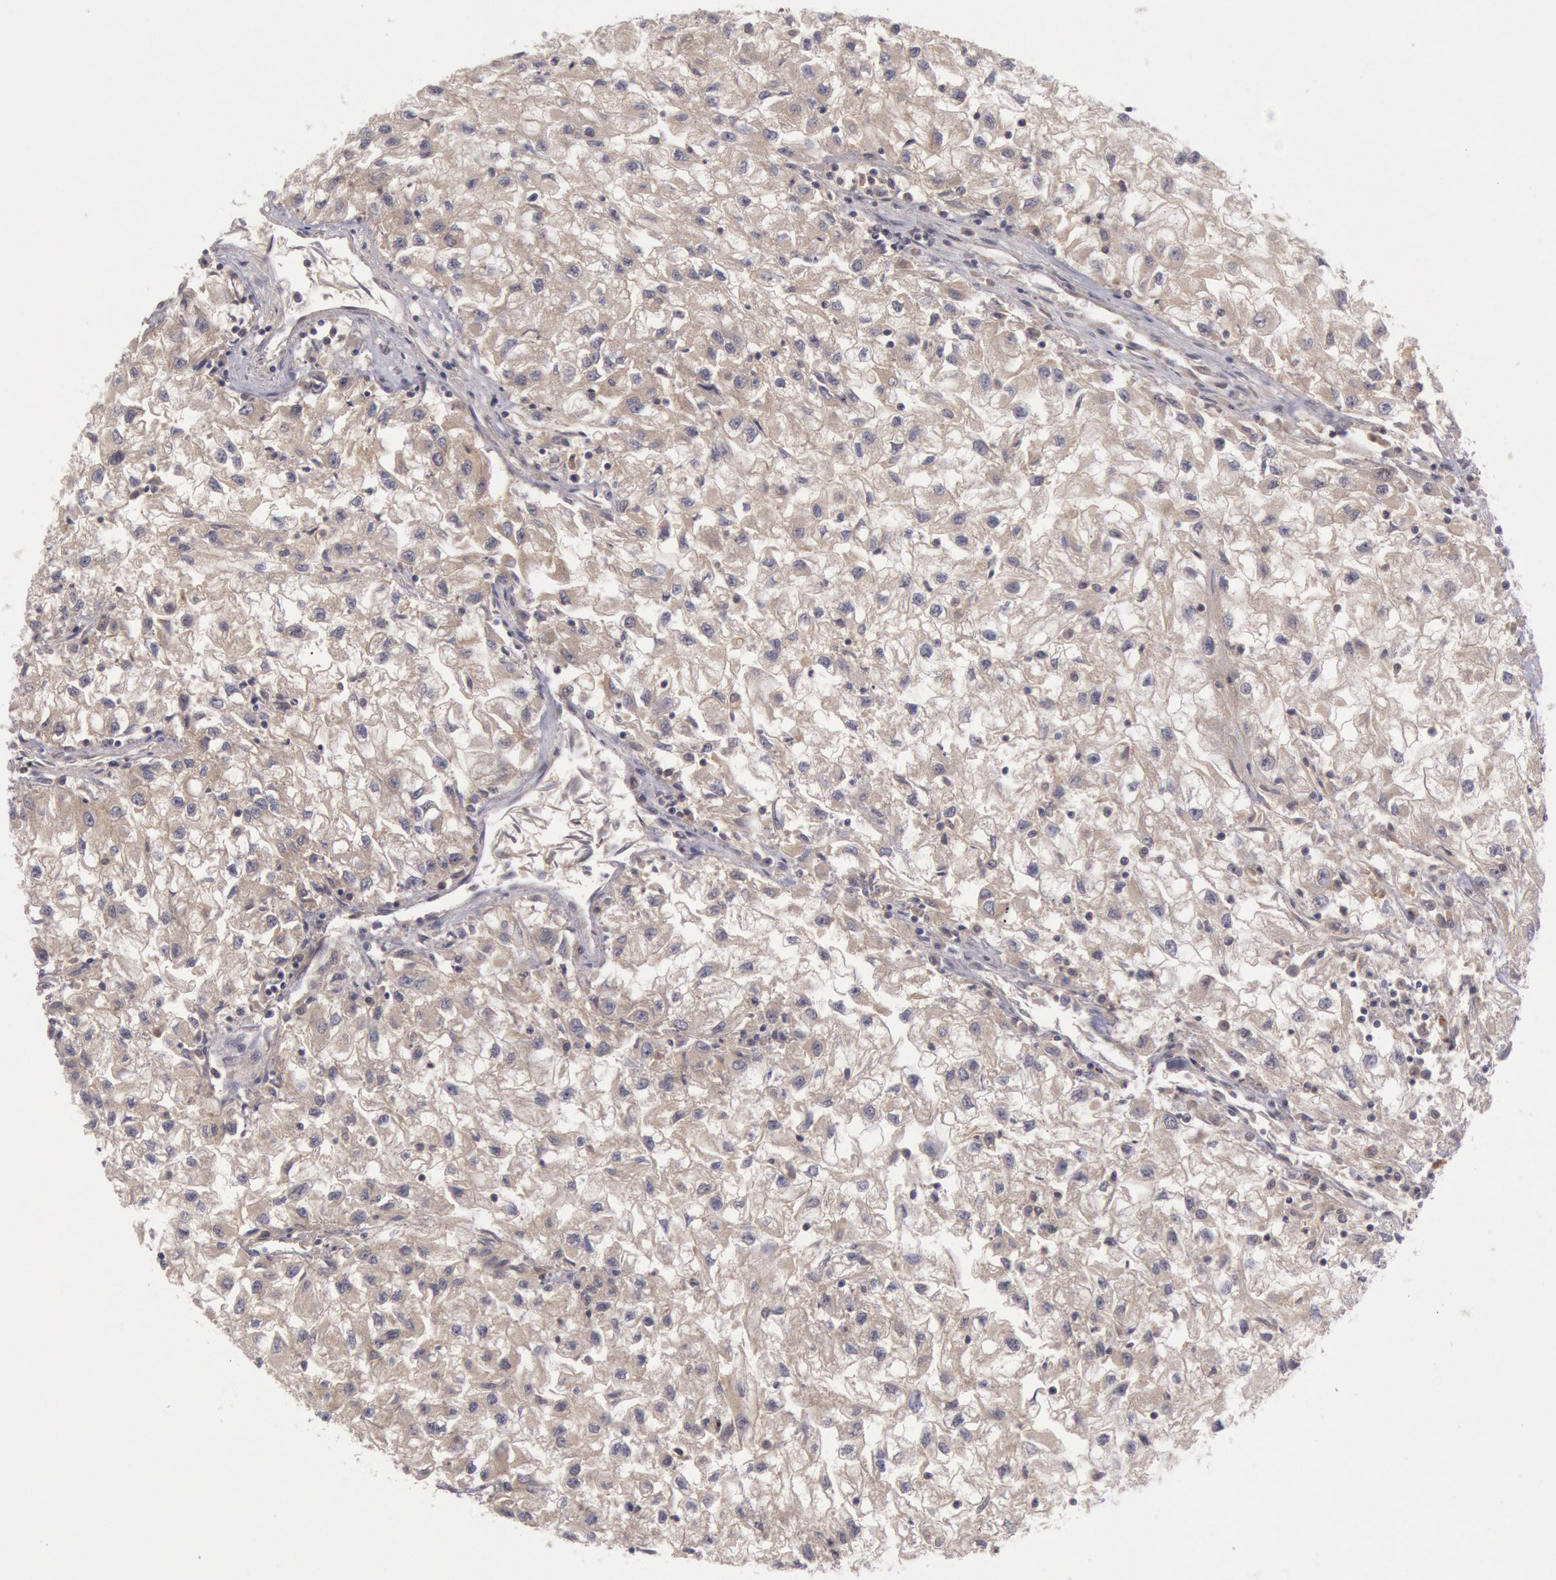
{"staining": {"intensity": "weak", "quantity": ">75%", "location": "cytoplasmic/membranous"}, "tissue": "renal cancer", "cell_type": "Tumor cells", "image_type": "cancer", "snomed": [{"axis": "morphology", "description": "Adenocarcinoma, NOS"}, {"axis": "topography", "description": "Kidney"}], "caption": "A brown stain labels weak cytoplasmic/membranous staining of a protein in human adenocarcinoma (renal) tumor cells.", "gene": "BRAF", "patient": {"sex": "male", "age": 59}}